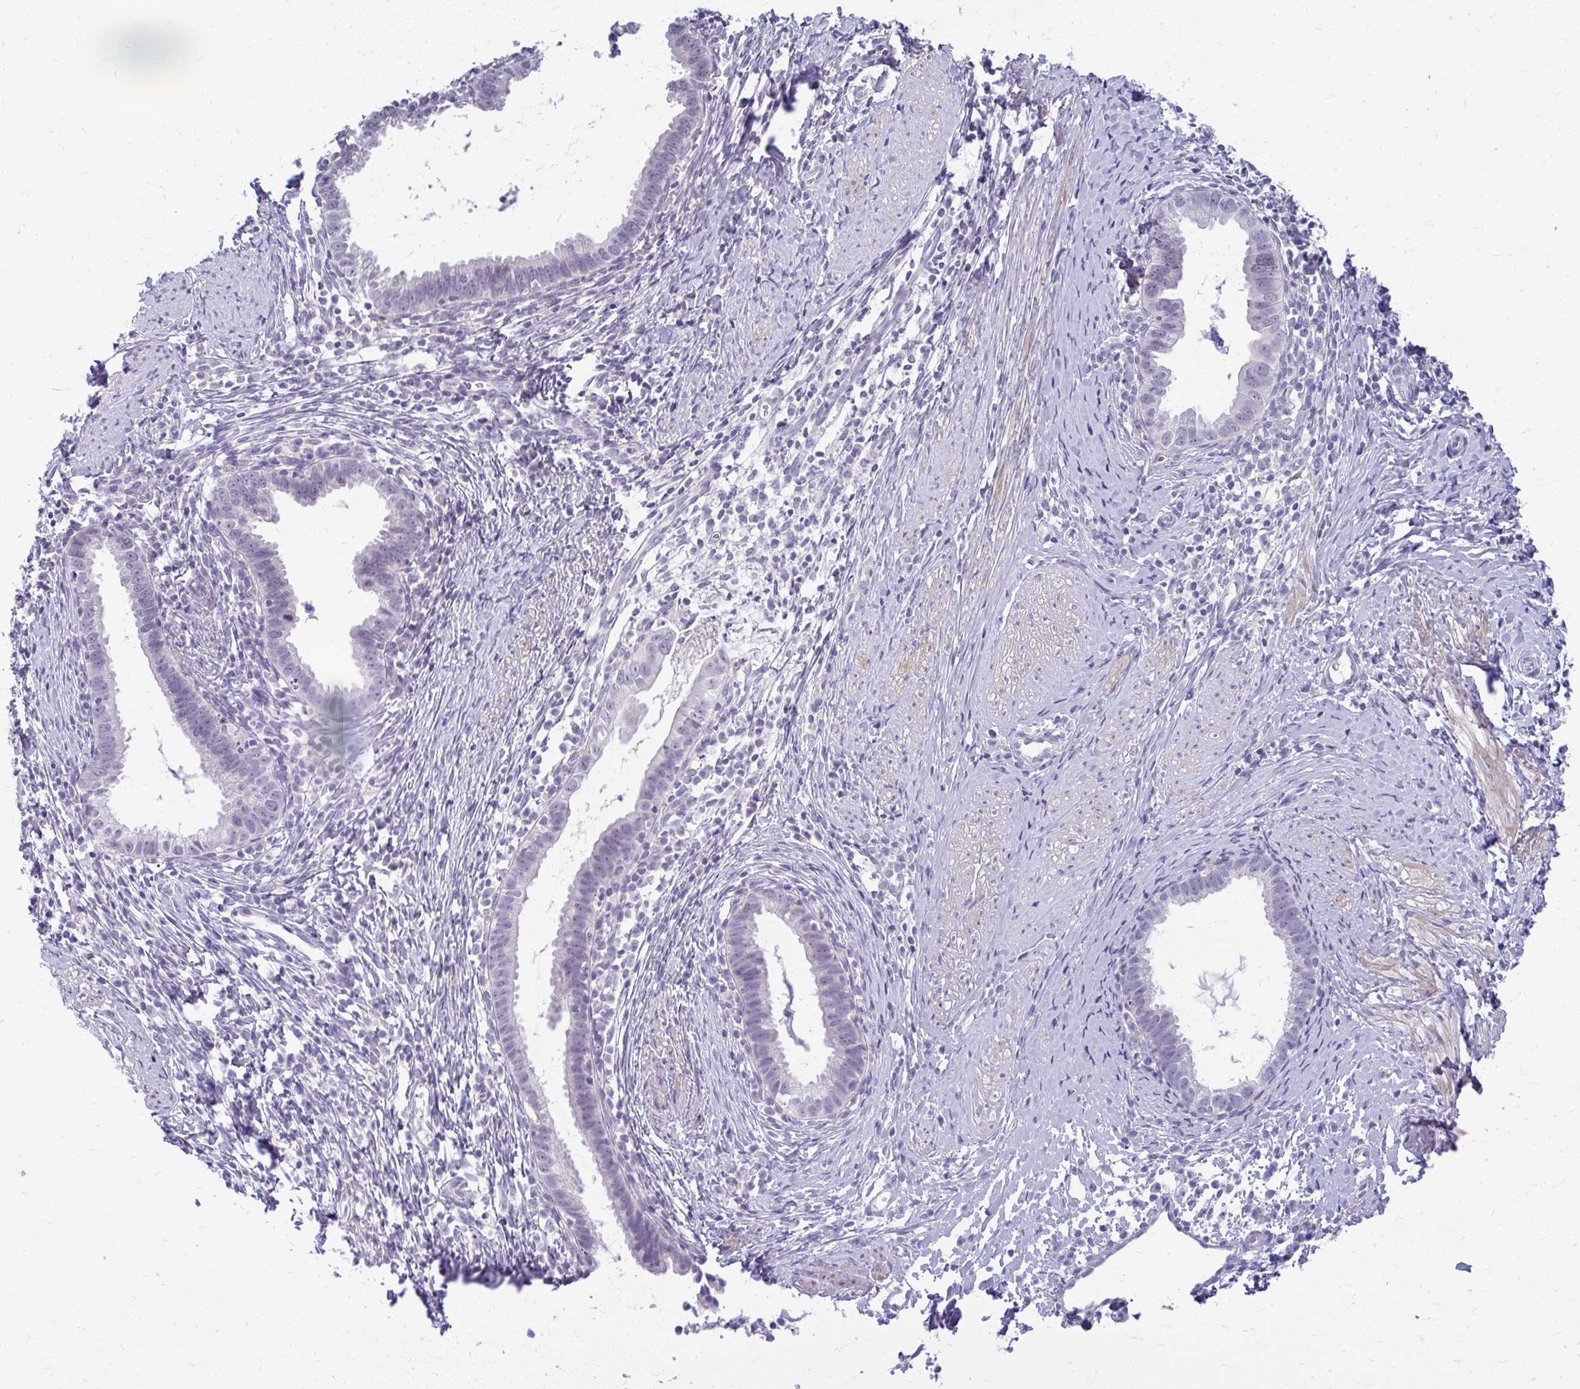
{"staining": {"intensity": "negative", "quantity": "none", "location": "none"}, "tissue": "cervical cancer", "cell_type": "Tumor cells", "image_type": "cancer", "snomed": [{"axis": "morphology", "description": "Adenocarcinoma, NOS"}, {"axis": "topography", "description": "Cervix"}], "caption": "Cervical cancer (adenocarcinoma) was stained to show a protein in brown. There is no significant staining in tumor cells.", "gene": "TEX33", "patient": {"sex": "female", "age": 36}}